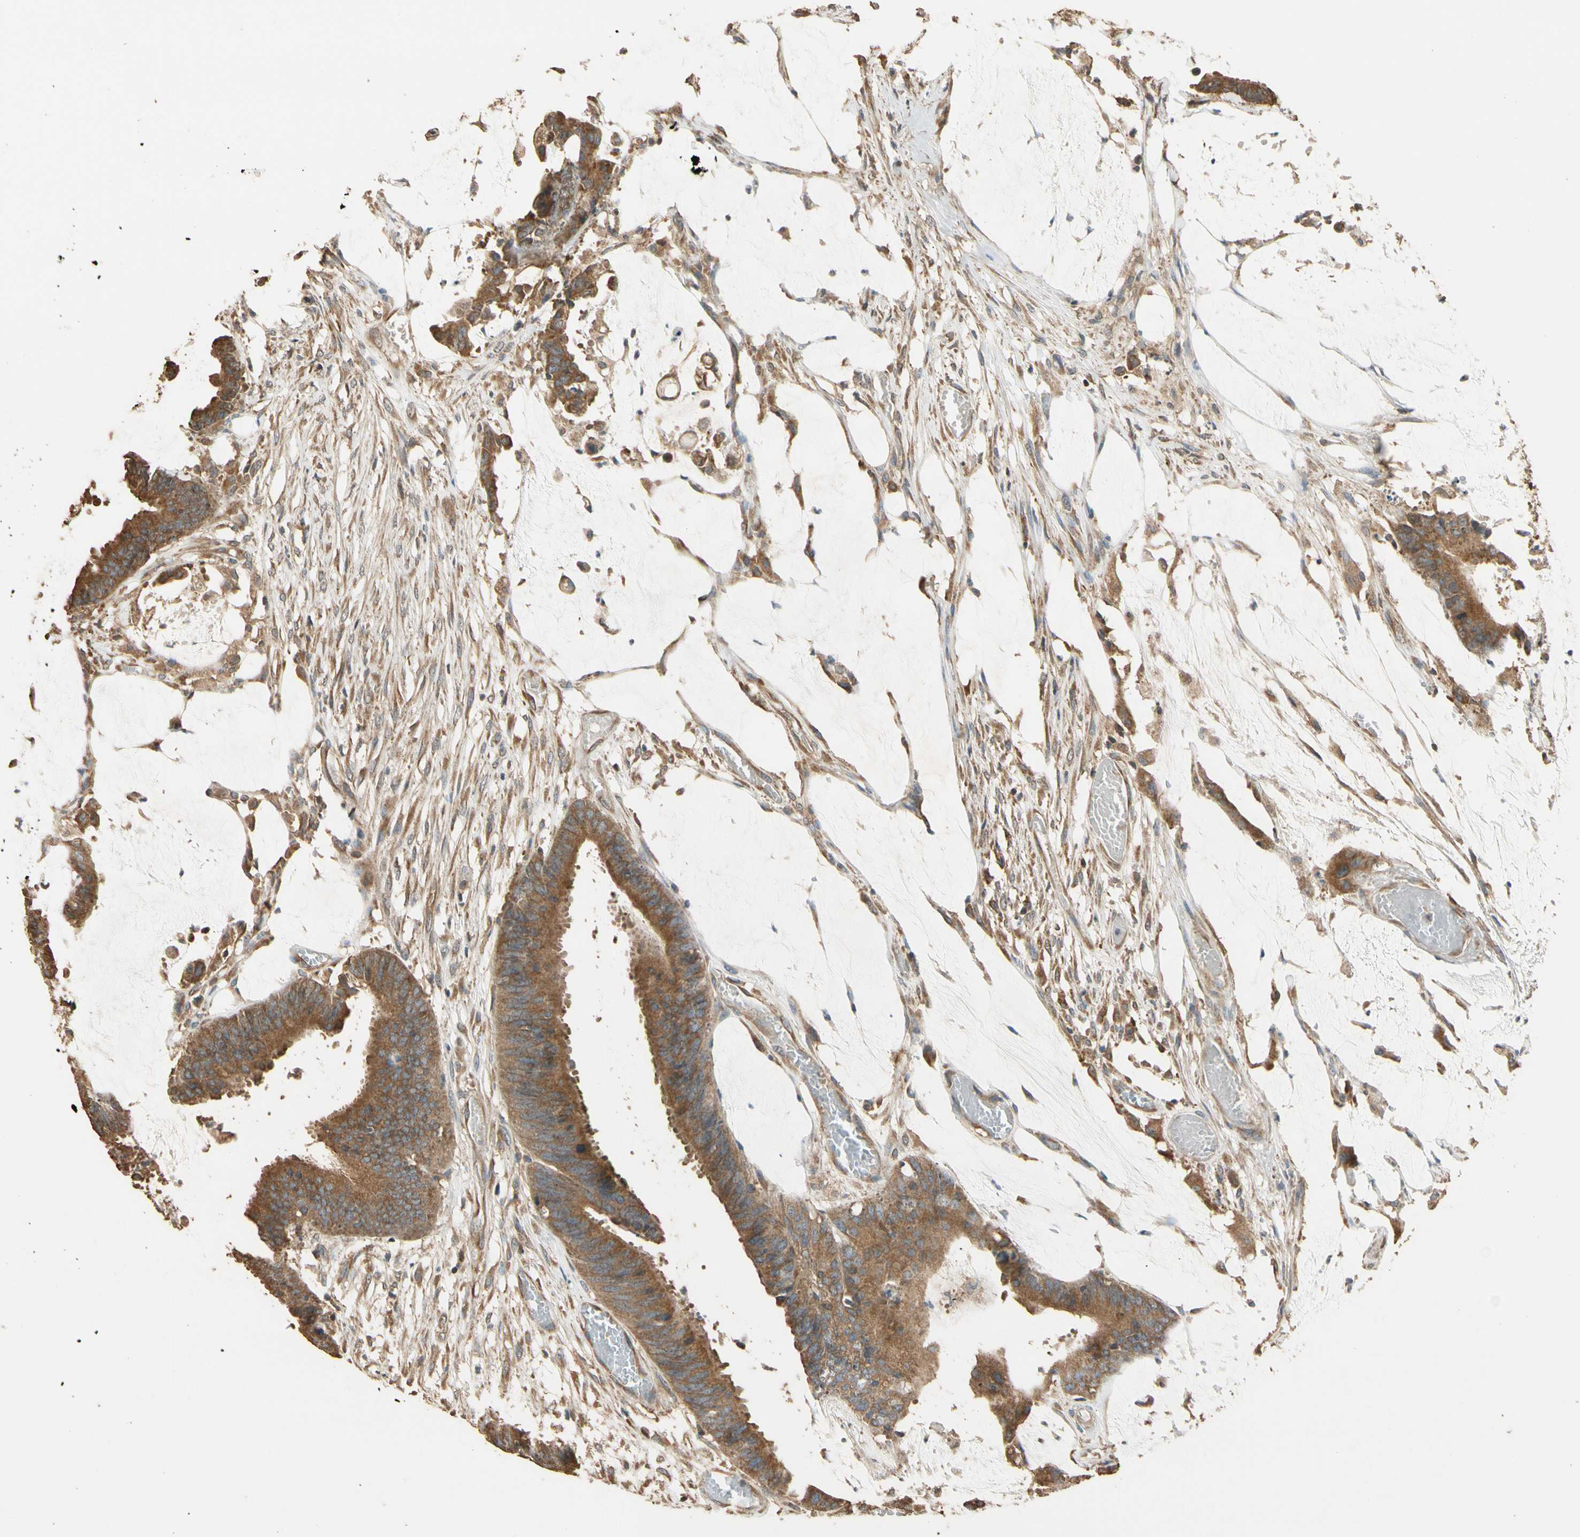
{"staining": {"intensity": "moderate", "quantity": ">75%", "location": "cytoplasmic/membranous"}, "tissue": "colorectal cancer", "cell_type": "Tumor cells", "image_type": "cancer", "snomed": [{"axis": "morphology", "description": "Adenocarcinoma, NOS"}, {"axis": "topography", "description": "Rectum"}], "caption": "Immunohistochemical staining of colorectal adenocarcinoma displays medium levels of moderate cytoplasmic/membranous positivity in approximately >75% of tumor cells.", "gene": "STX18", "patient": {"sex": "female", "age": 66}}